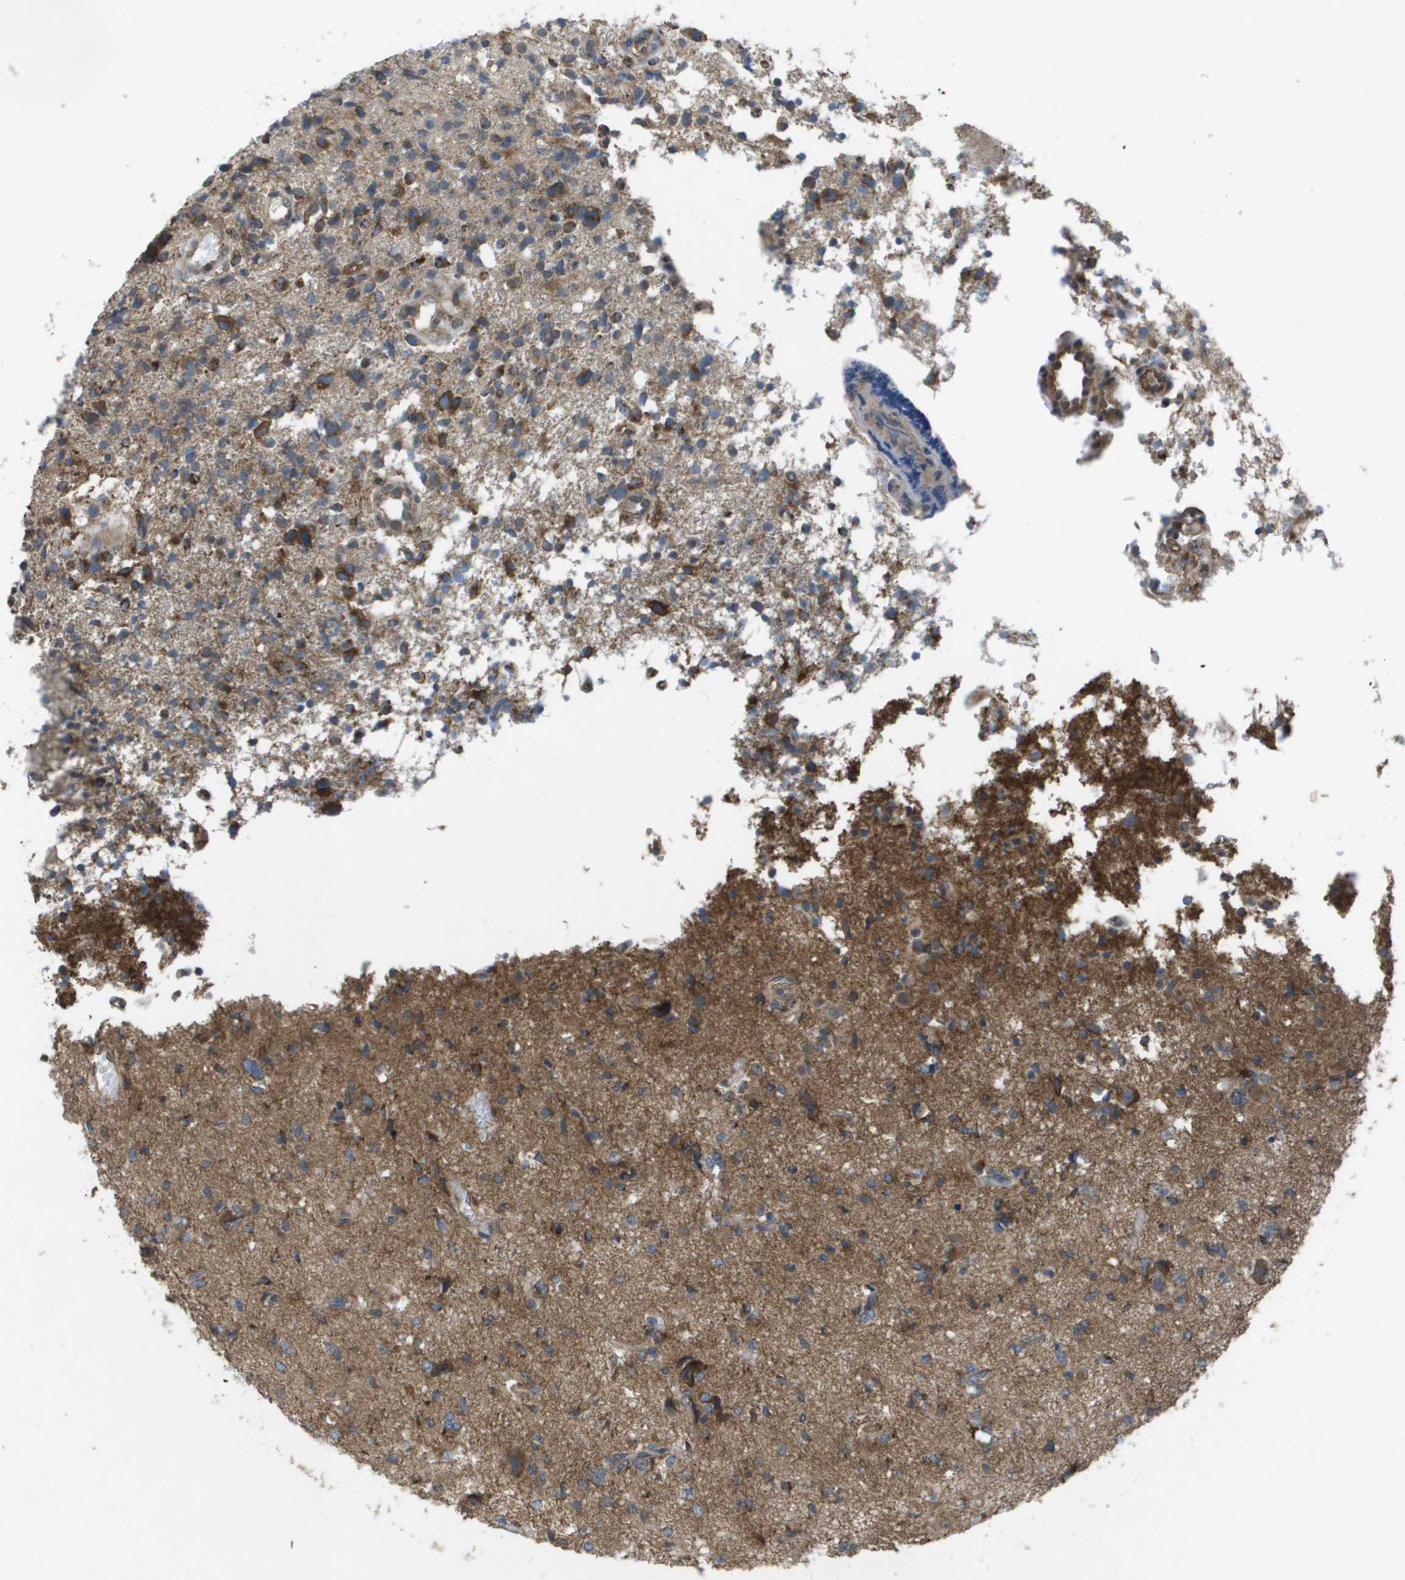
{"staining": {"intensity": "moderate", "quantity": "<25%", "location": "cytoplasmic/membranous"}, "tissue": "glioma", "cell_type": "Tumor cells", "image_type": "cancer", "snomed": [{"axis": "morphology", "description": "Glioma, malignant, High grade"}, {"axis": "topography", "description": "Brain"}], "caption": "Immunohistochemistry (IHC) of high-grade glioma (malignant) displays low levels of moderate cytoplasmic/membranous expression in about <25% of tumor cells.", "gene": "CLCN2", "patient": {"sex": "female", "age": 59}}